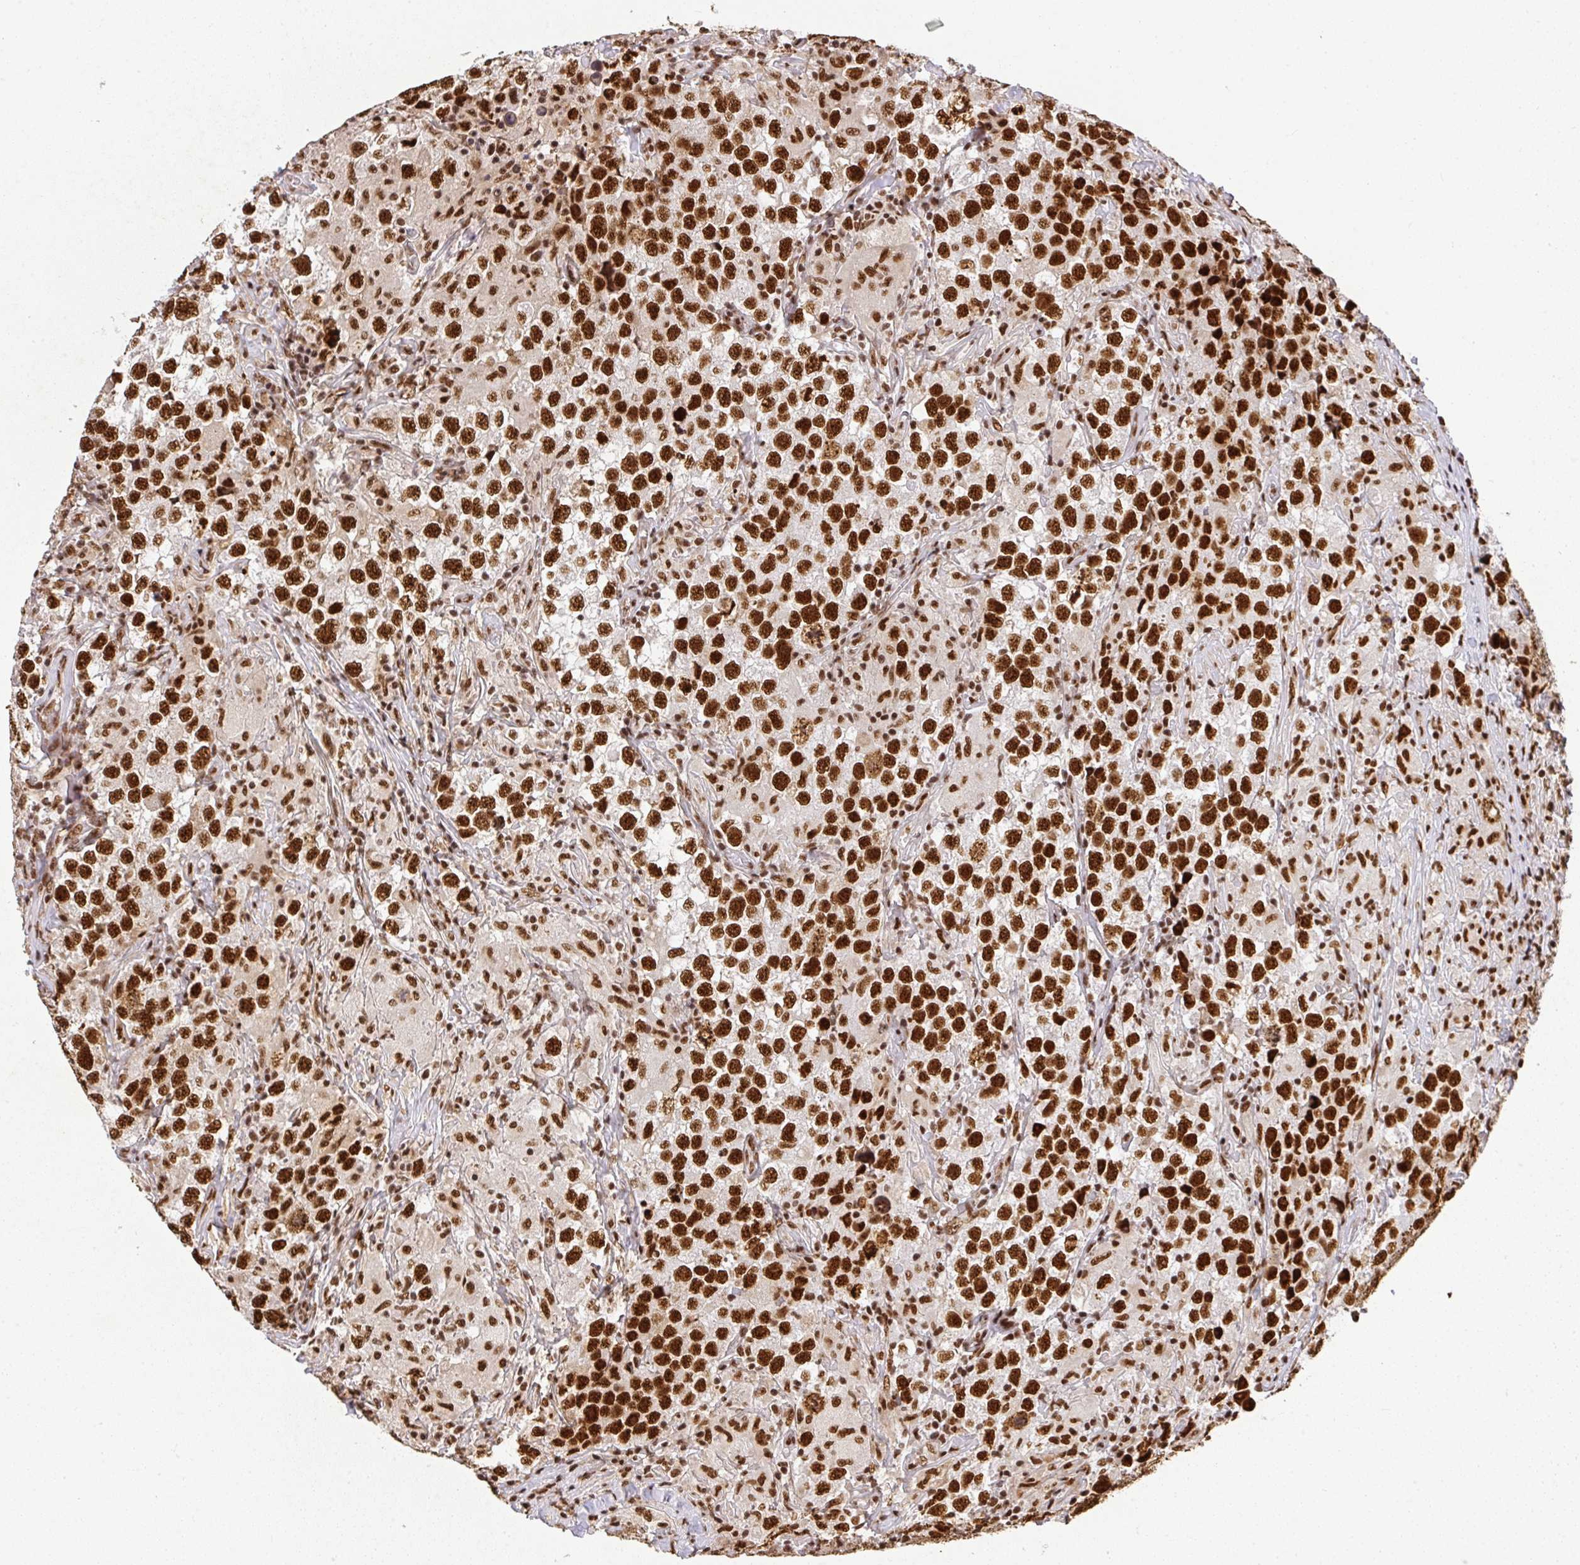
{"staining": {"intensity": "strong", "quantity": ">75%", "location": "nuclear"}, "tissue": "testis cancer", "cell_type": "Tumor cells", "image_type": "cancer", "snomed": [{"axis": "morphology", "description": "Seminoma, NOS"}, {"axis": "topography", "description": "Testis"}], "caption": "Immunohistochemical staining of human testis seminoma exhibits high levels of strong nuclear expression in approximately >75% of tumor cells.", "gene": "U2AF1", "patient": {"sex": "male", "age": 46}}